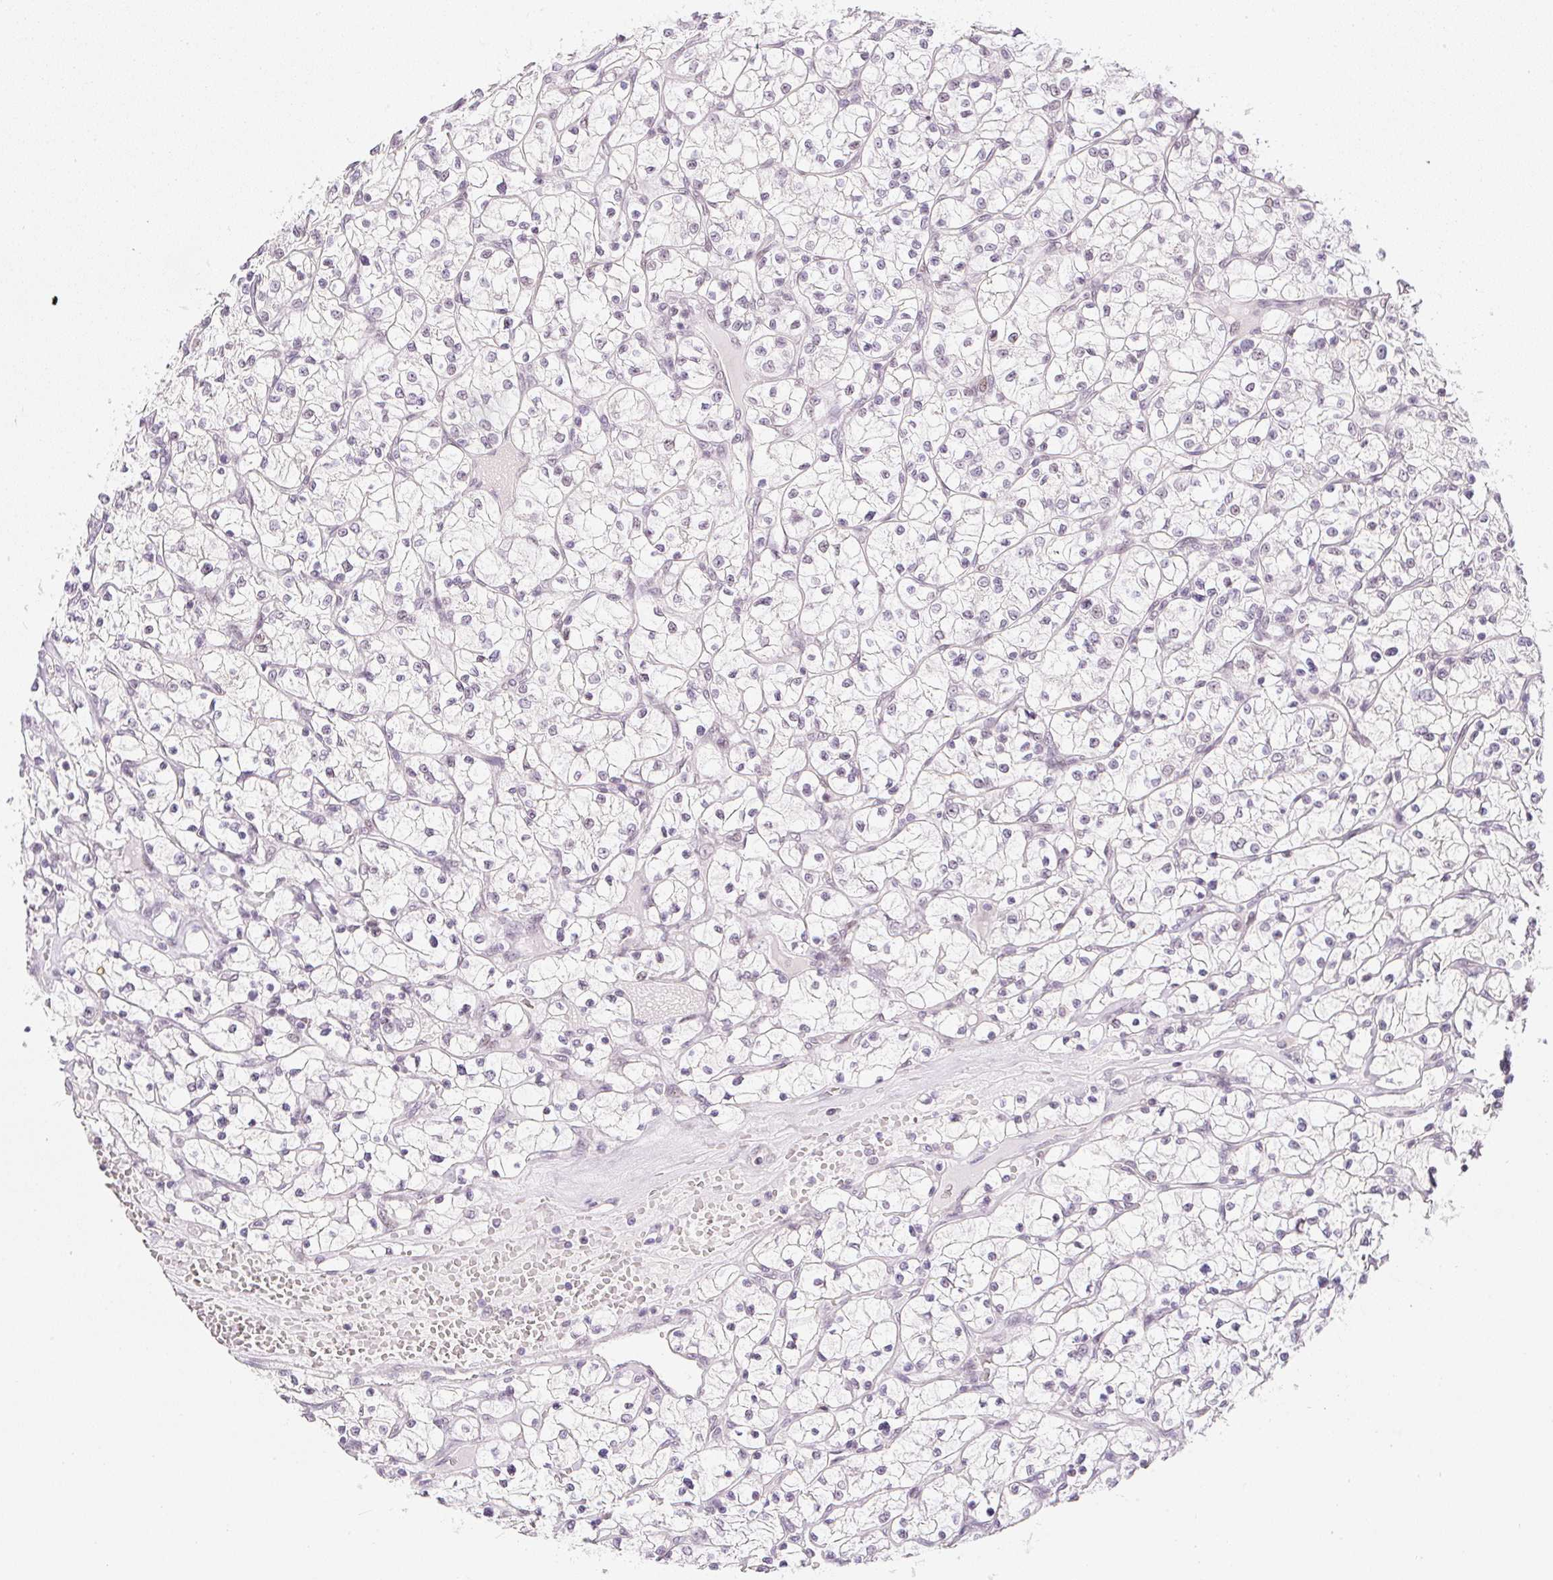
{"staining": {"intensity": "negative", "quantity": "none", "location": "none"}, "tissue": "renal cancer", "cell_type": "Tumor cells", "image_type": "cancer", "snomed": [{"axis": "morphology", "description": "Adenocarcinoma, NOS"}, {"axis": "topography", "description": "Kidney"}], "caption": "High power microscopy micrograph of an immunohistochemistry (IHC) histopathology image of renal cancer, revealing no significant positivity in tumor cells.", "gene": "DPPA4", "patient": {"sex": "female", "age": 64}}